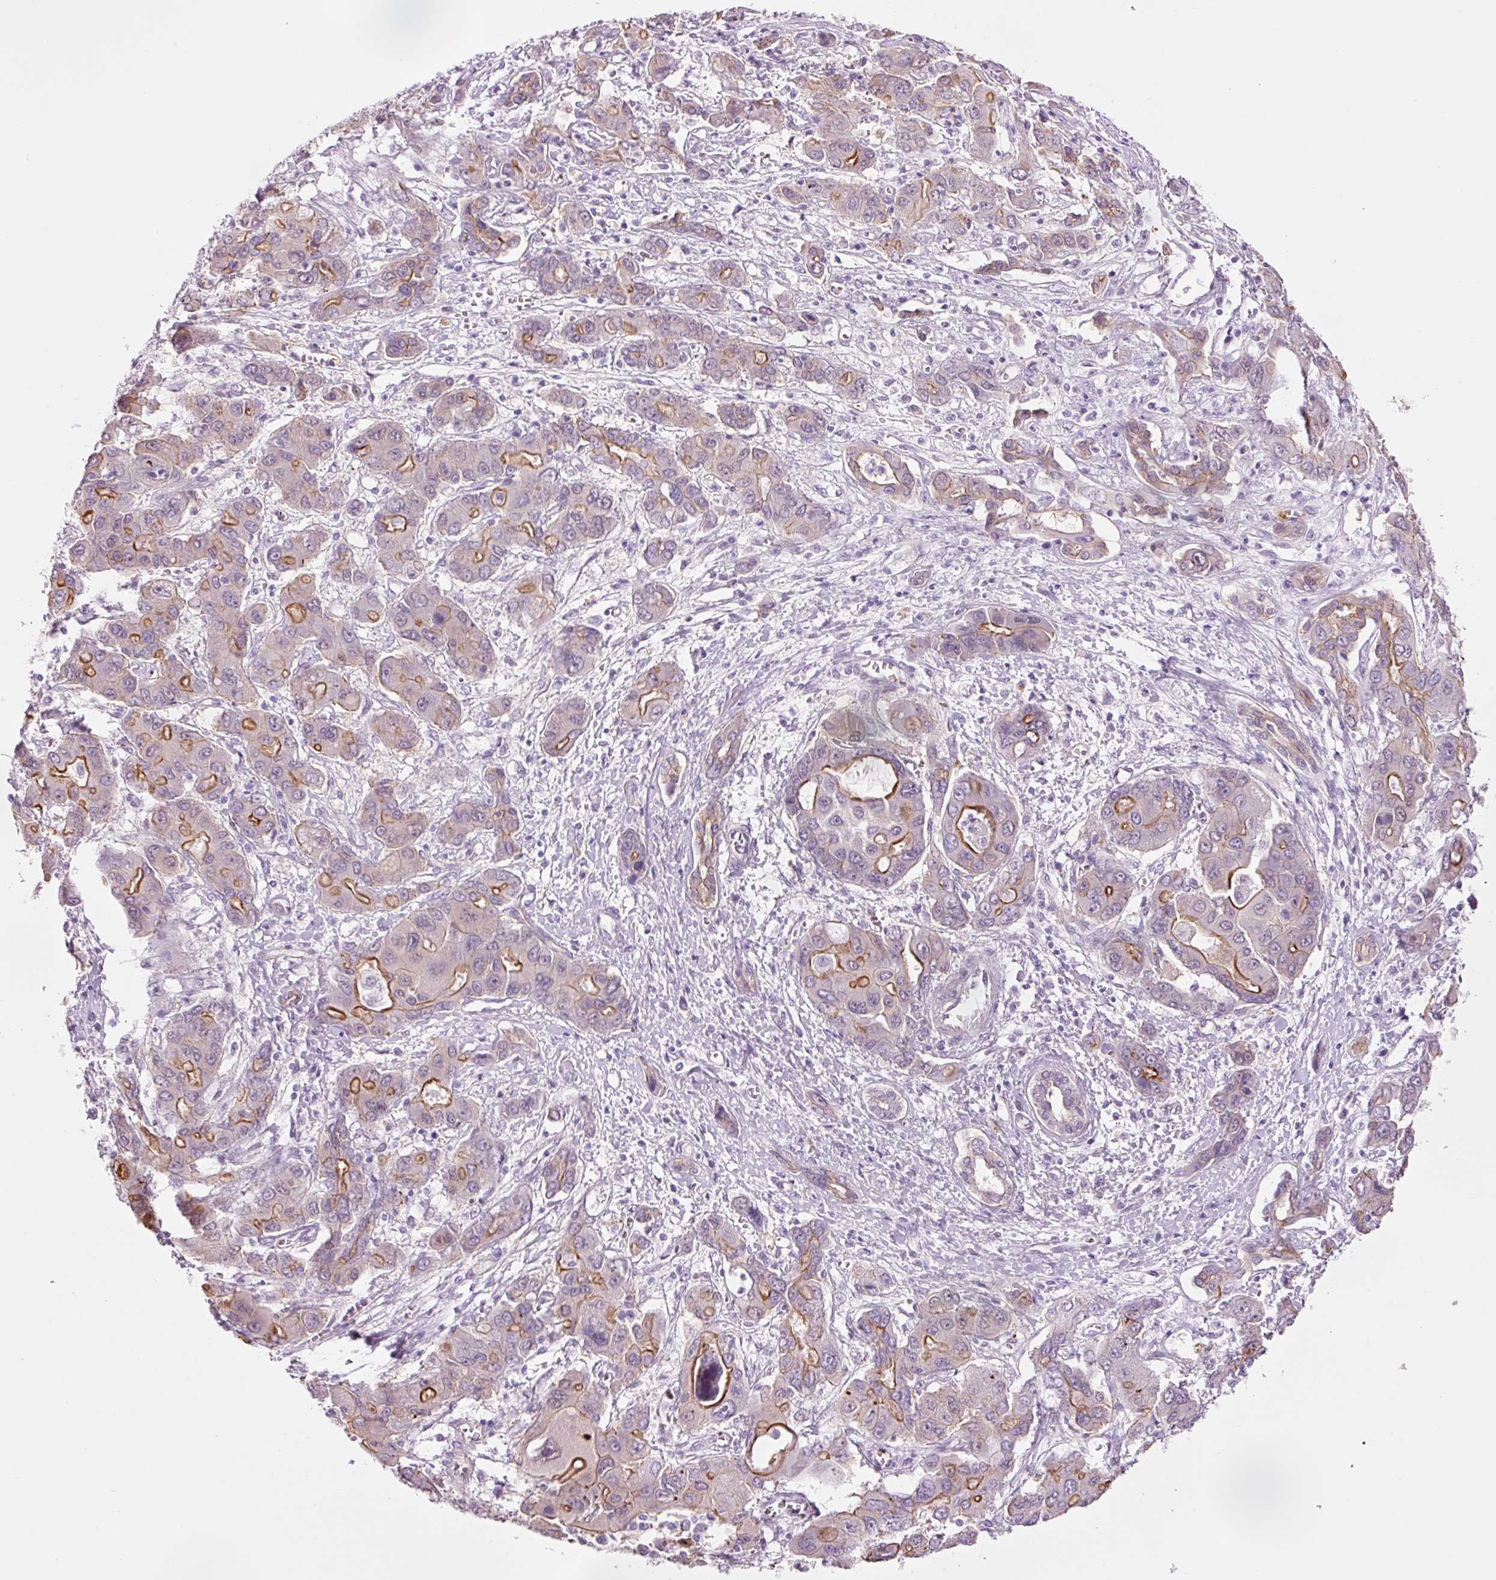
{"staining": {"intensity": "moderate", "quantity": "25%-75%", "location": "cytoplasmic/membranous"}, "tissue": "liver cancer", "cell_type": "Tumor cells", "image_type": "cancer", "snomed": [{"axis": "morphology", "description": "Cholangiocarcinoma"}, {"axis": "topography", "description": "Liver"}], "caption": "Moderate cytoplasmic/membranous protein expression is appreciated in about 25%-75% of tumor cells in liver cancer.", "gene": "HSPA4L", "patient": {"sex": "male", "age": 67}}